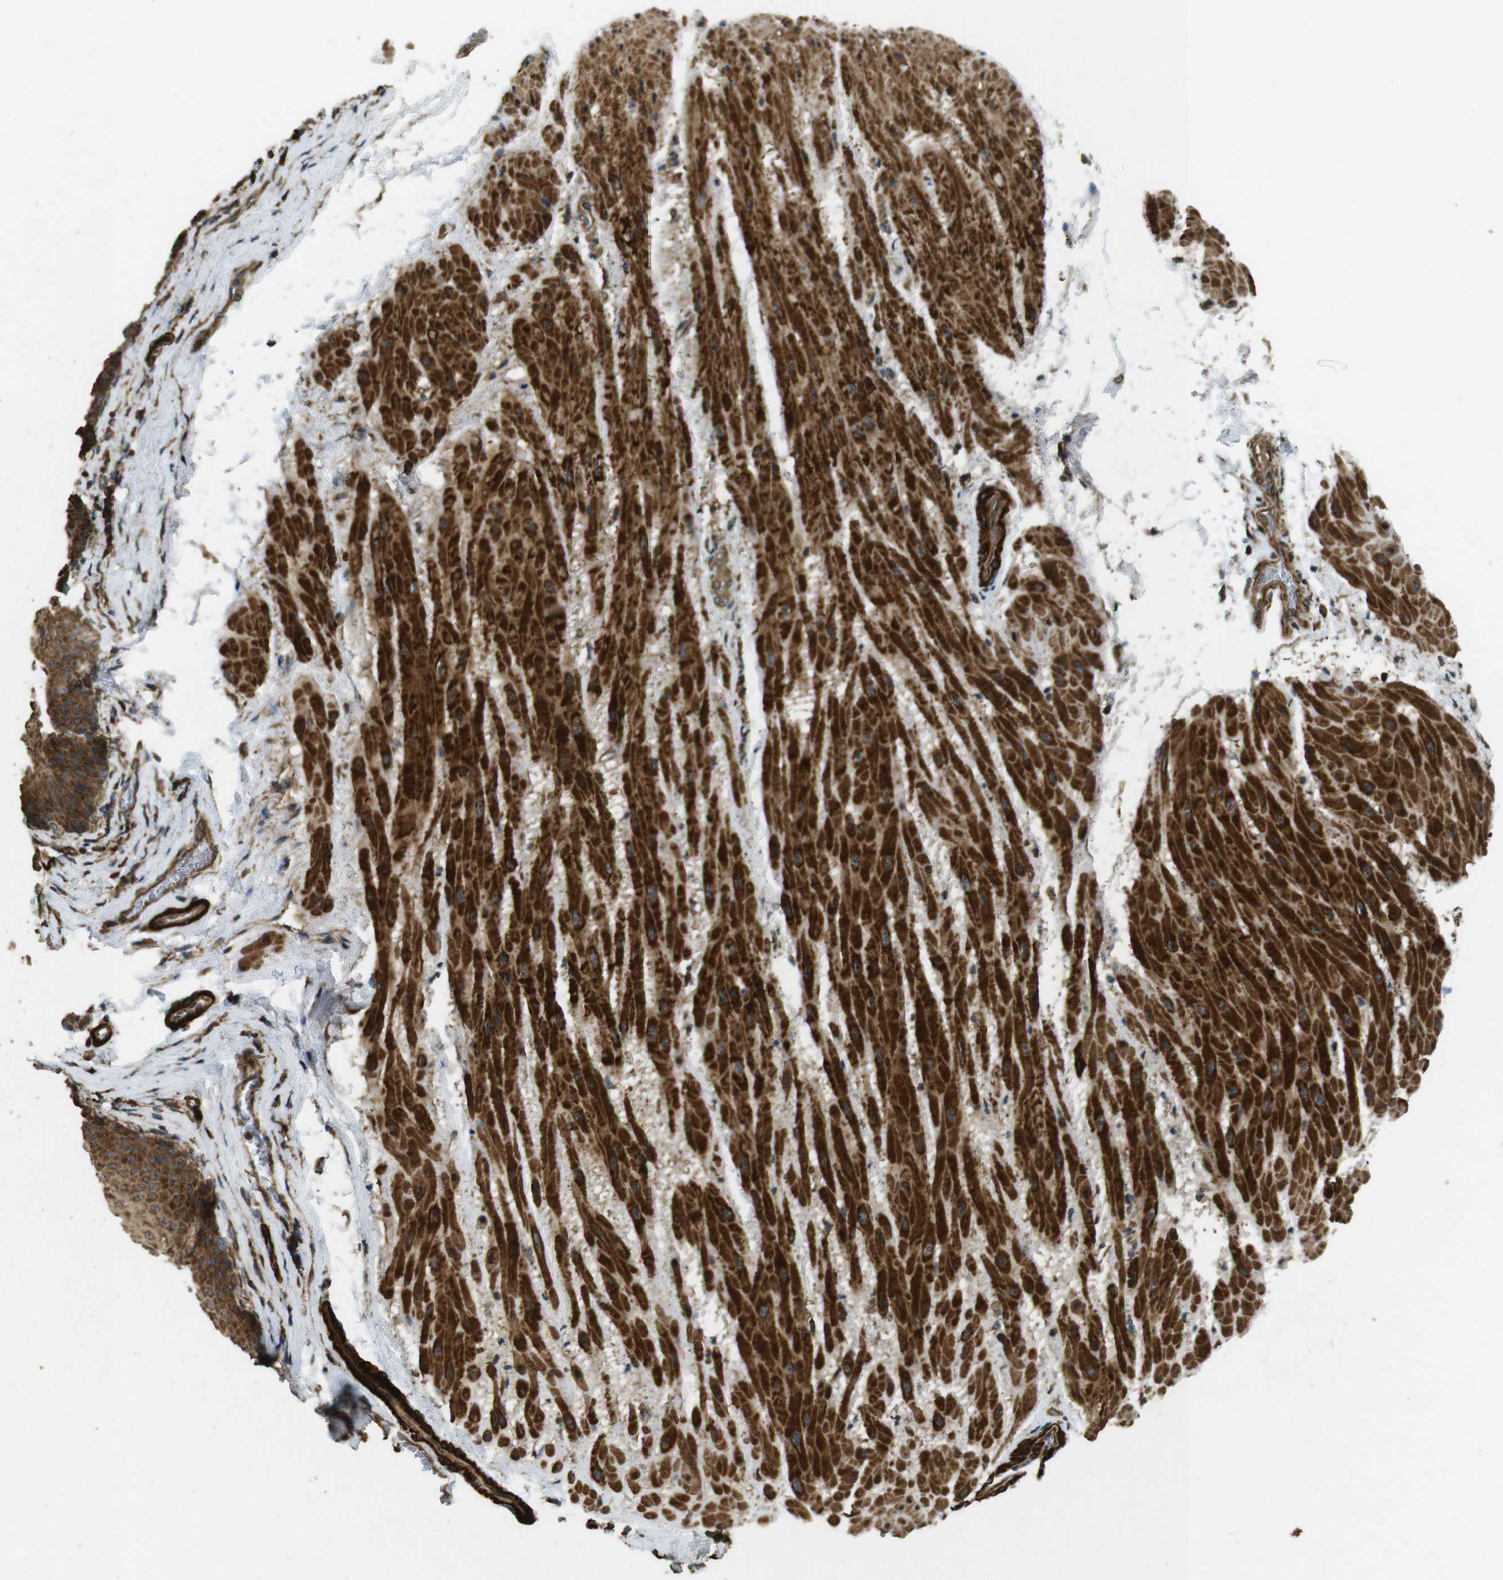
{"staining": {"intensity": "strong", "quantity": "25%-75%", "location": "cytoplasmic/membranous"}, "tissue": "esophagus", "cell_type": "Squamous epithelial cells", "image_type": "normal", "snomed": [{"axis": "morphology", "description": "Normal tissue, NOS"}, {"axis": "topography", "description": "Esophagus"}], "caption": "Squamous epithelial cells exhibit high levels of strong cytoplasmic/membranous staining in approximately 25%-75% of cells in benign human esophagus. The protein is shown in brown color, while the nuclei are stained blue.", "gene": "BNIP3", "patient": {"sex": "male", "age": 48}}